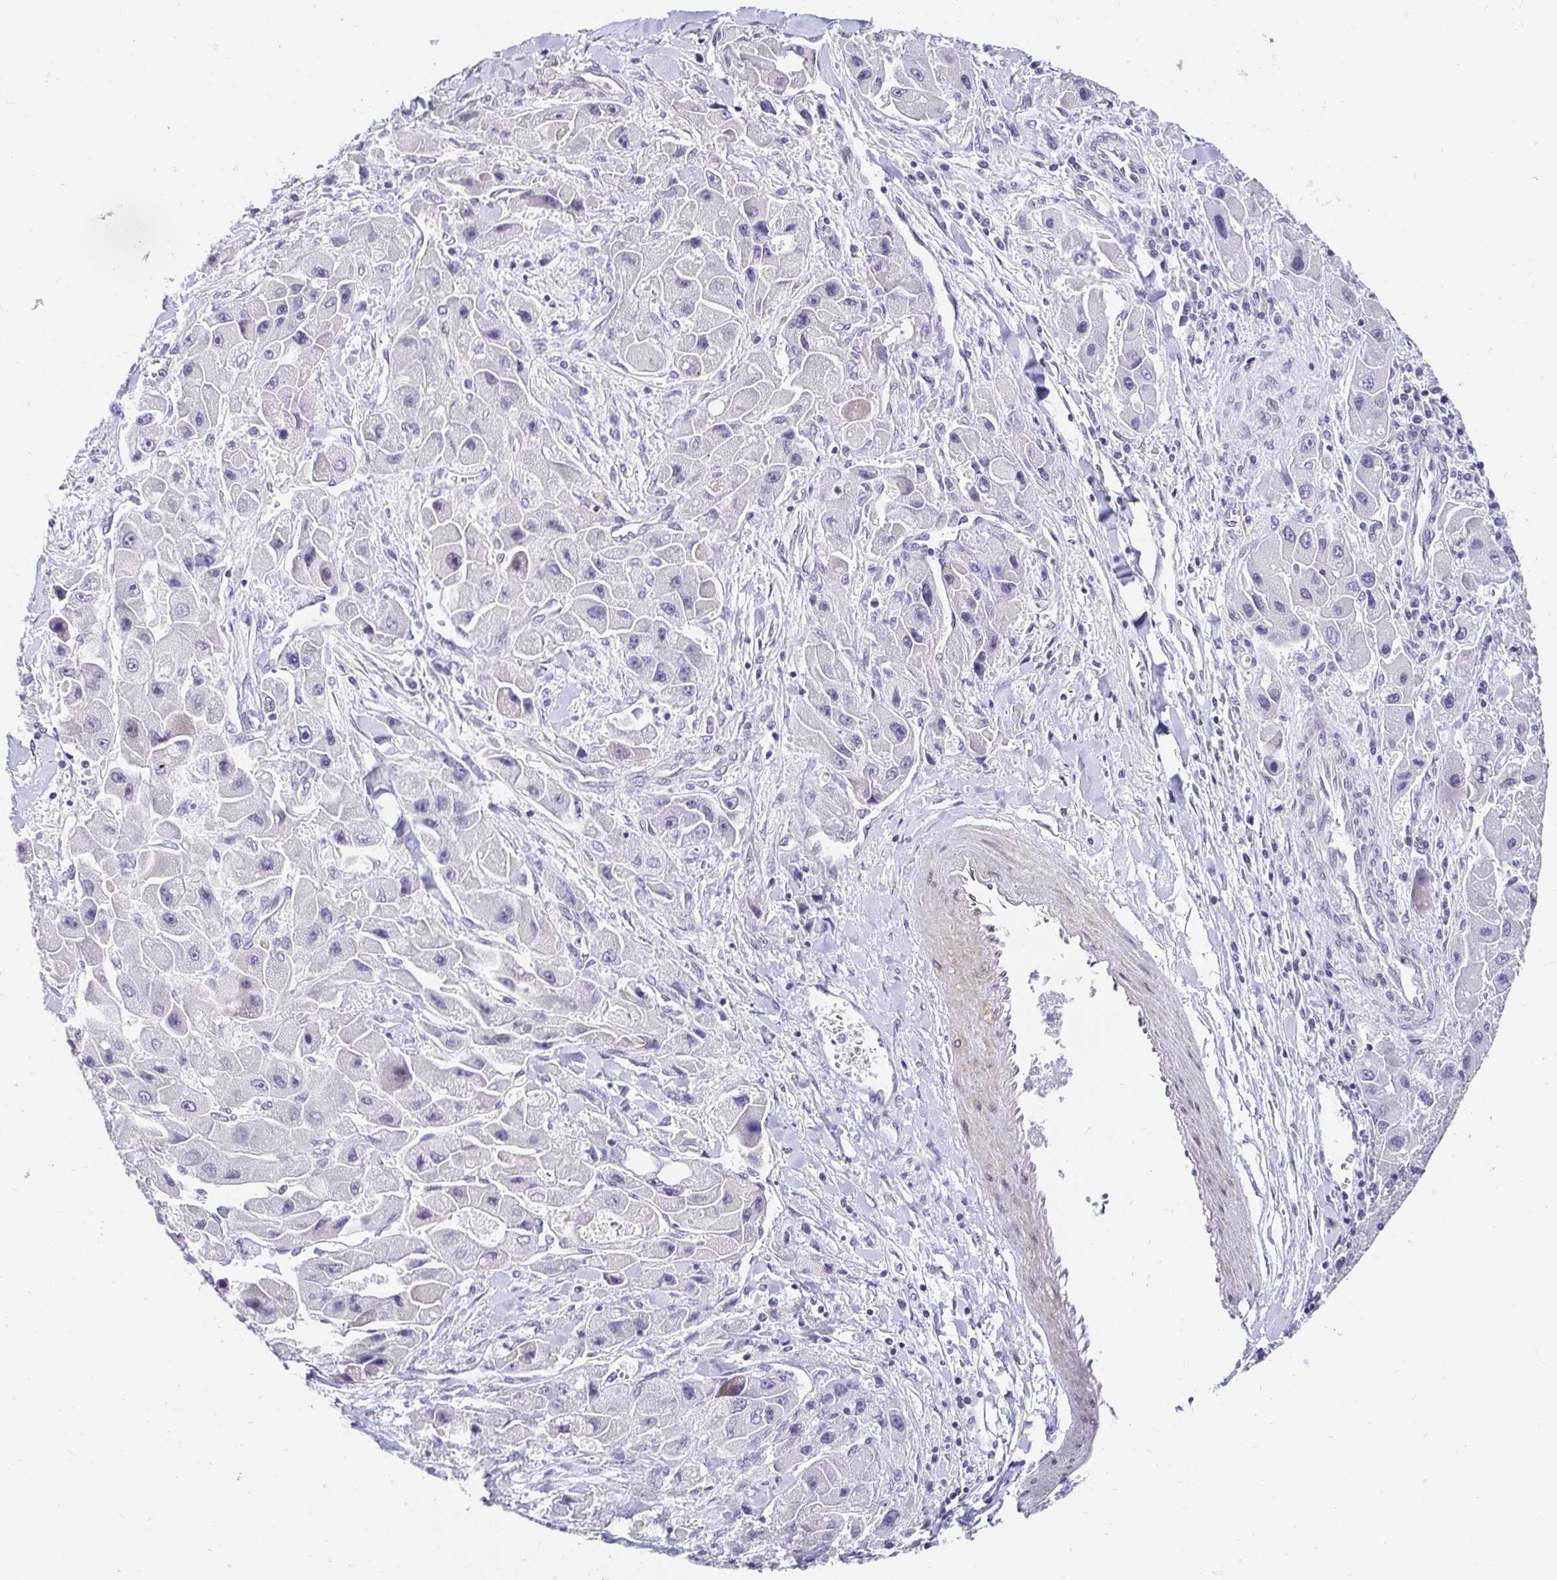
{"staining": {"intensity": "negative", "quantity": "none", "location": "none"}, "tissue": "liver cancer", "cell_type": "Tumor cells", "image_type": "cancer", "snomed": [{"axis": "morphology", "description": "Carcinoma, Hepatocellular, NOS"}, {"axis": "topography", "description": "Liver"}], "caption": "Photomicrograph shows no significant protein expression in tumor cells of liver cancer. (DAB immunohistochemistry (IHC) visualized using brightfield microscopy, high magnification).", "gene": "AKAP14", "patient": {"sex": "male", "age": 24}}